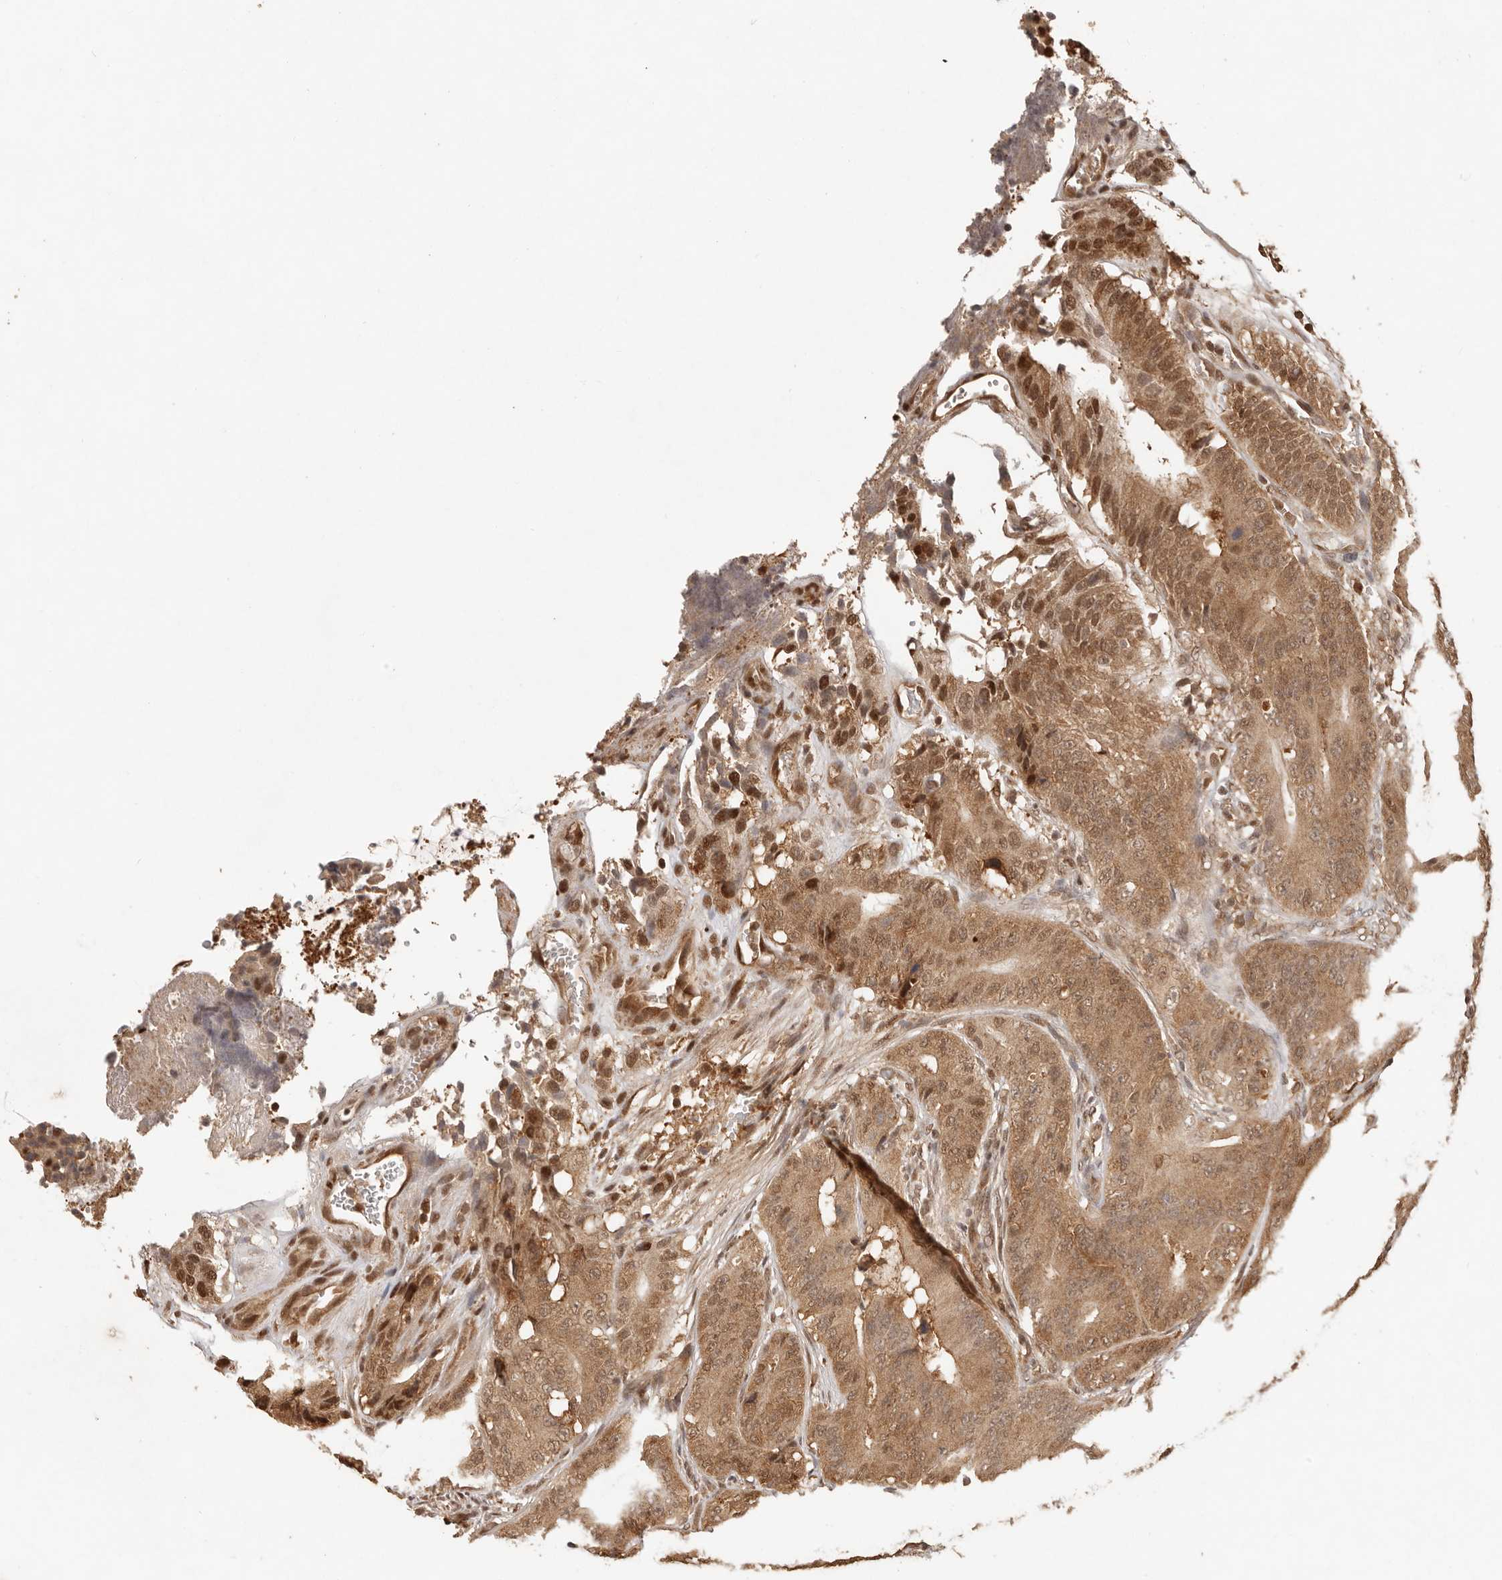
{"staining": {"intensity": "moderate", "quantity": ">75%", "location": "cytoplasmic/membranous,nuclear"}, "tissue": "colorectal cancer", "cell_type": "Tumor cells", "image_type": "cancer", "snomed": [{"axis": "morphology", "description": "Adenocarcinoma, NOS"}, {"axis": "topography", "description": "Colon"}], "caption": "IHC (DAB) staining of human colorectal cancer (adenocarcinoma) shows moderate cytoplasmic/membranous and nuclear protein expression in approximately >75% of tumor cells.", "gene": "PSMA5", "patient": {"sex": "male", "age": 83}}